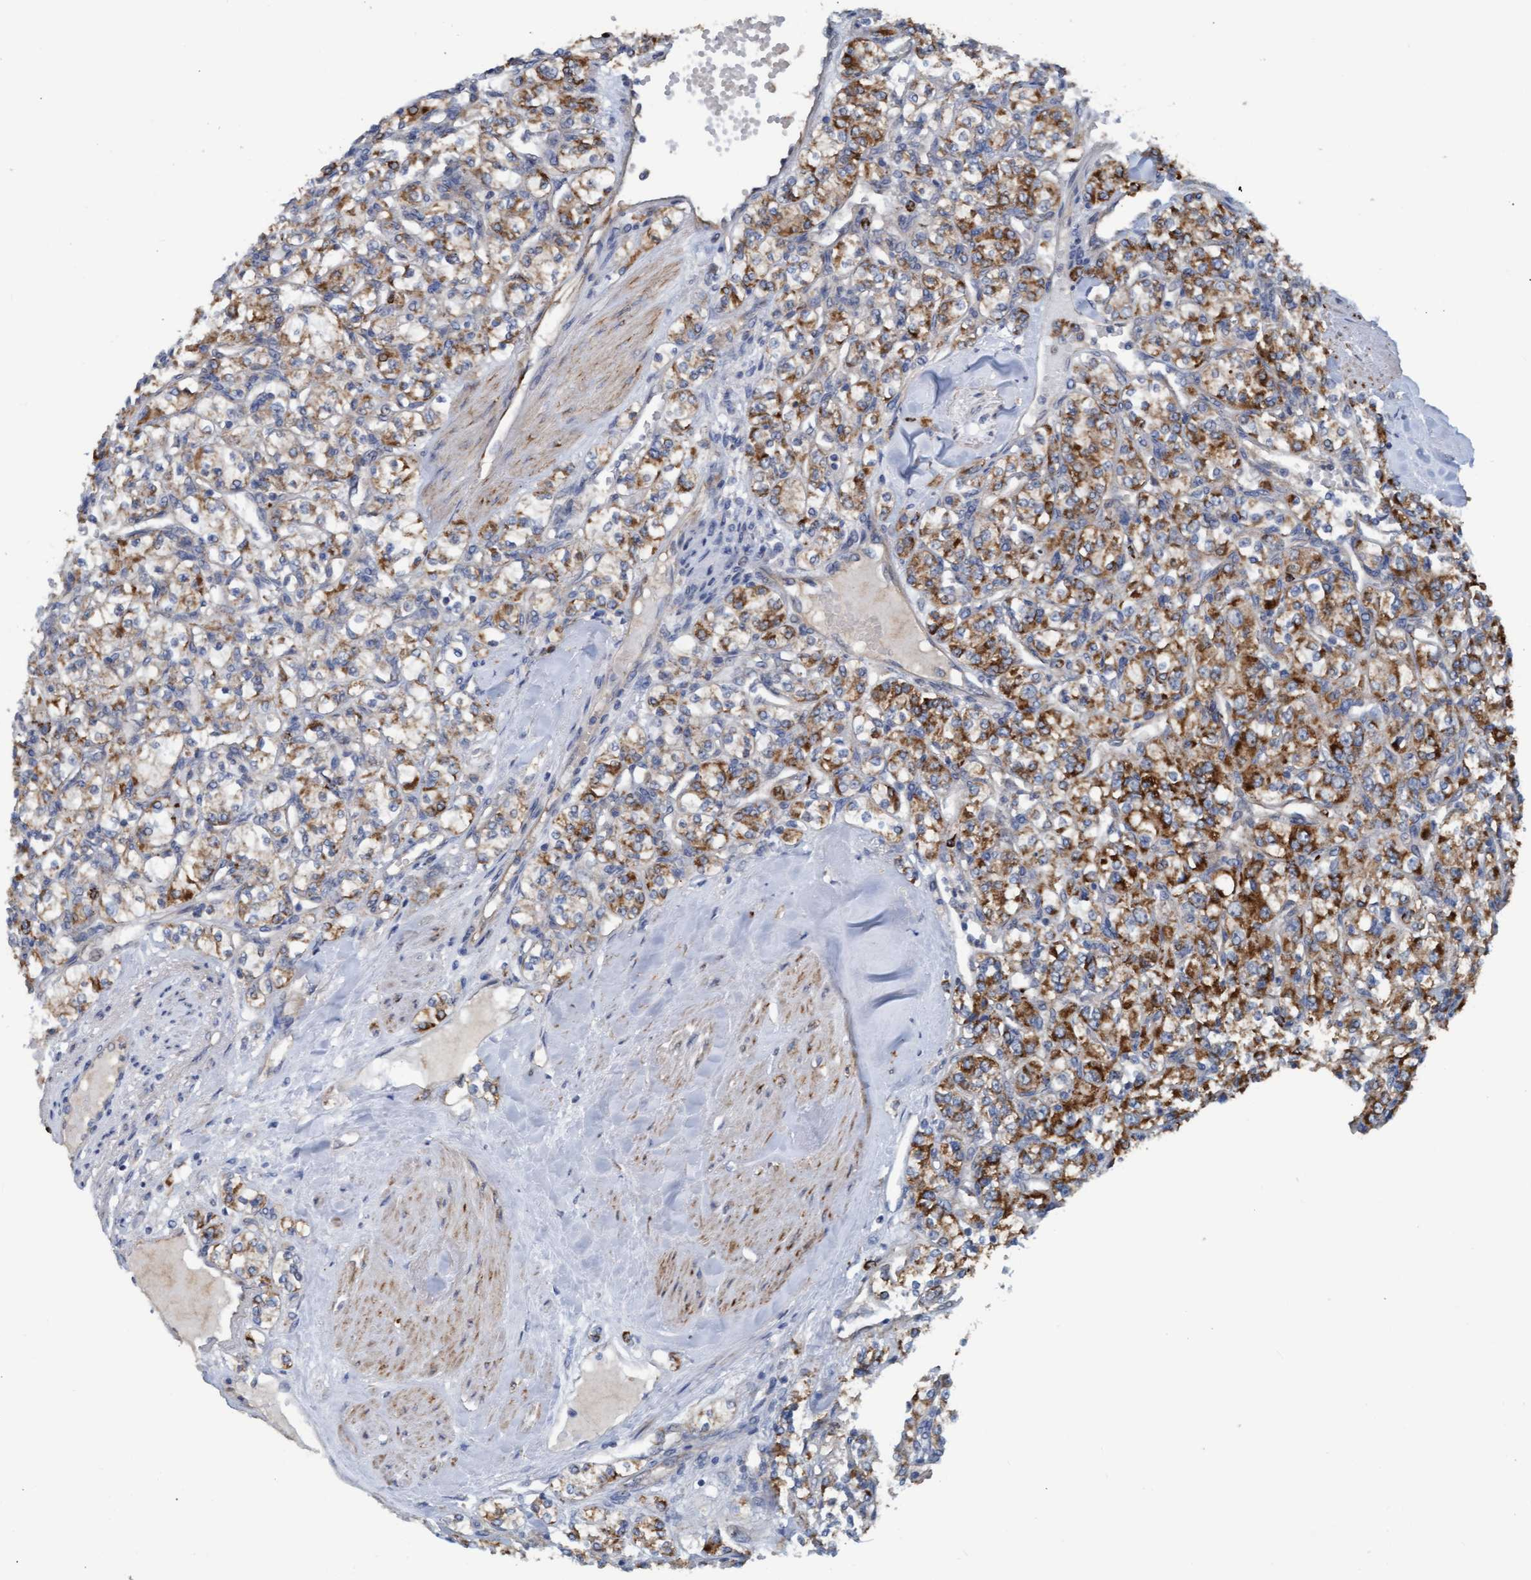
{"staining": {"intensity": "moderate", "quantity": ">75%", "location": "cytoplasmic/membranous"}, "tissue": "renal cancer", "cell_type": "Tumor cells", "image_type": "cancer", "snomed": [{"axis": "morphology", "description": "Adenocarcinoma, NOS"}, {"axis": "topography", "description": "Kidney"}], "caption": "Protein expression analysis of renal adenocarcinoma shows moderate cytoplasmic/membranous positivity in about >75% of tumor cells.", "gene": "LRSAM1", "patient": {"sex": "male", "age": 77}}